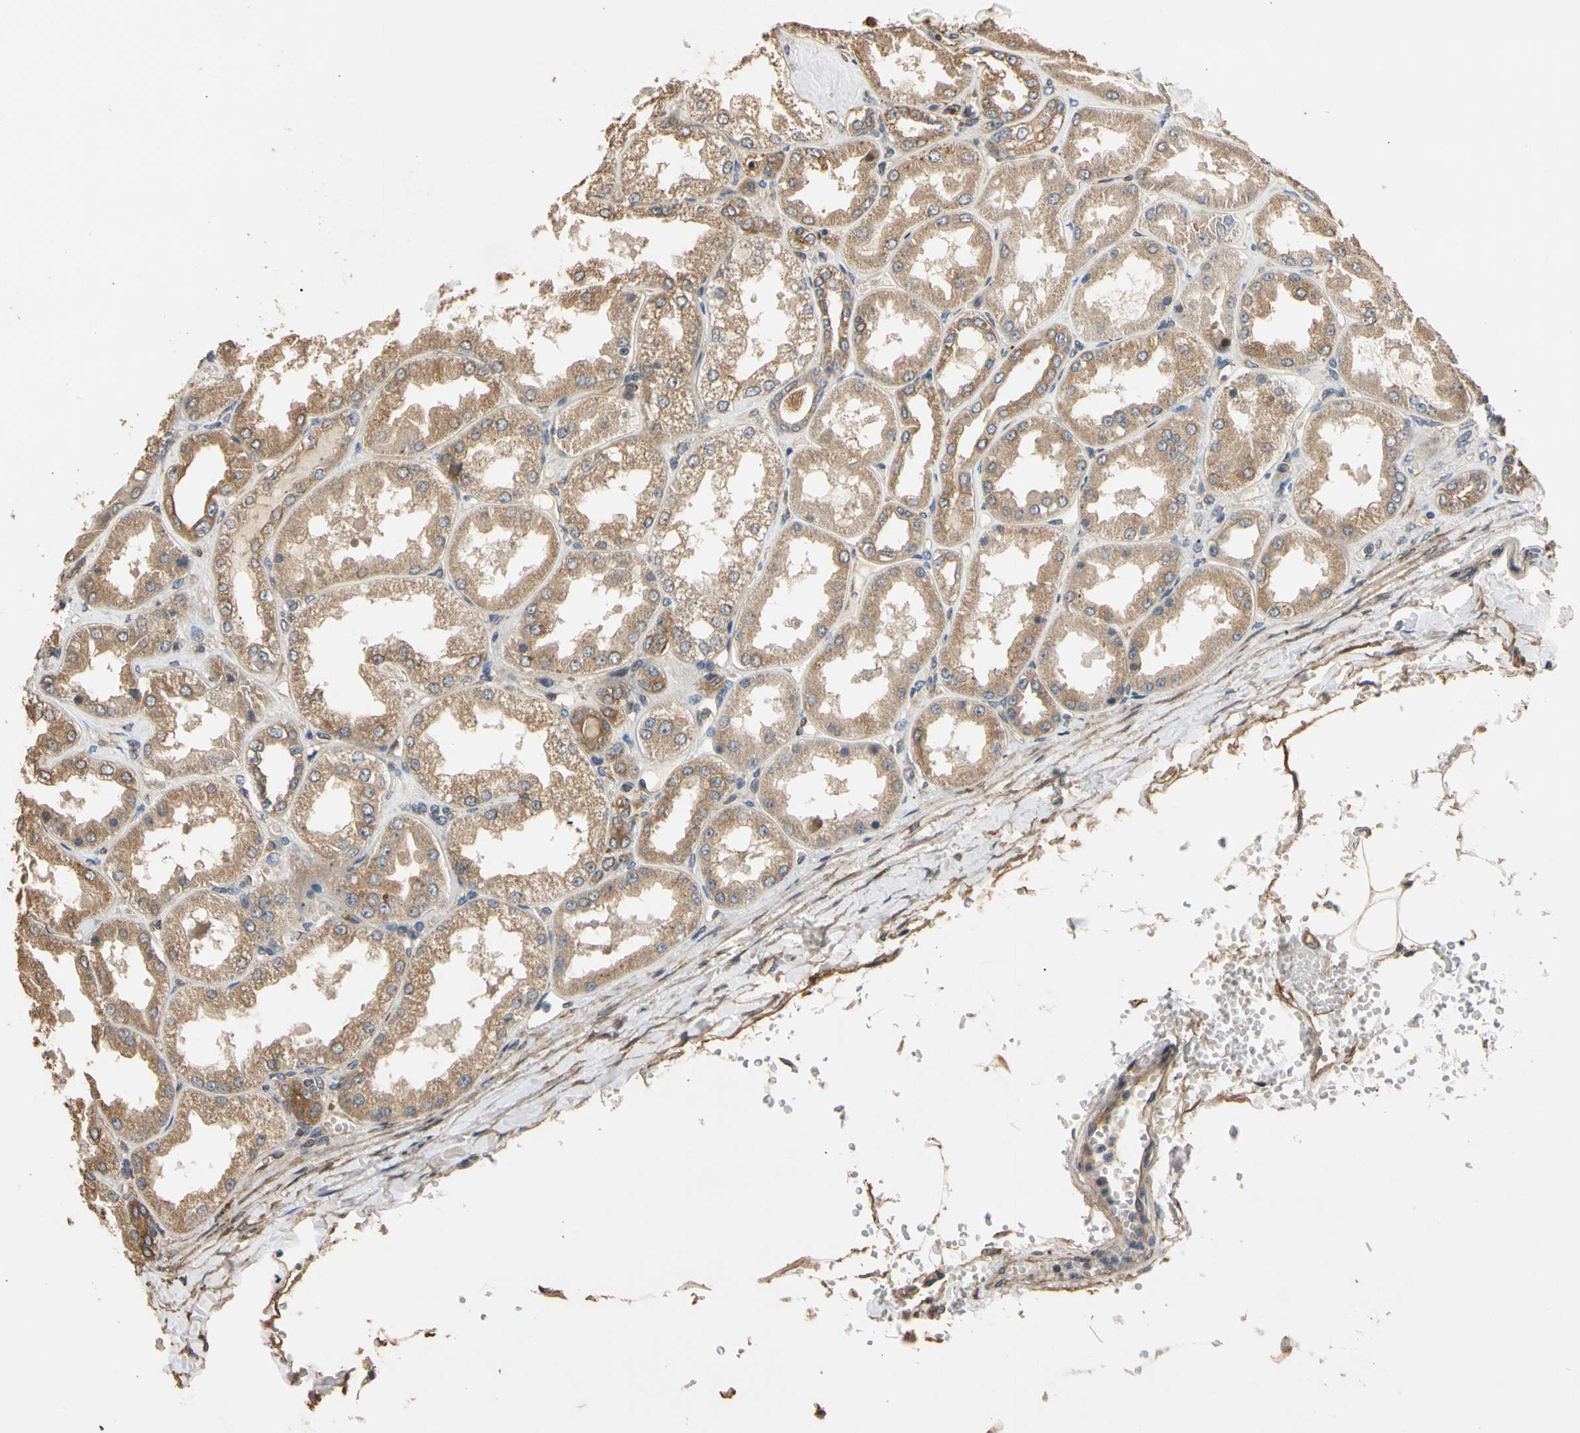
{"staining": {"intensity": "moderate", "quantity": ">75%", "location": "cytoplasmic/membranous"}, "tissue": "kidney", "cell_type": "Cells in glomeruli", "image_type": "normal", "snomed": [{"axis": "morphology", "description": "Normal tissue, NOS"}, {"axis": "topography", "description": "Kidney"}], "caption": "Protein expression analysis of benign kidney displays moderate cytoplasmic/membranous expression in approximately >75% of cells in glomeruli. Immunohistochemistry (ihc) stains the protein in brown and the nuclei are stained blue.", "gene": "MGRN1", "patient": {"sex": "female", "age": 56}}